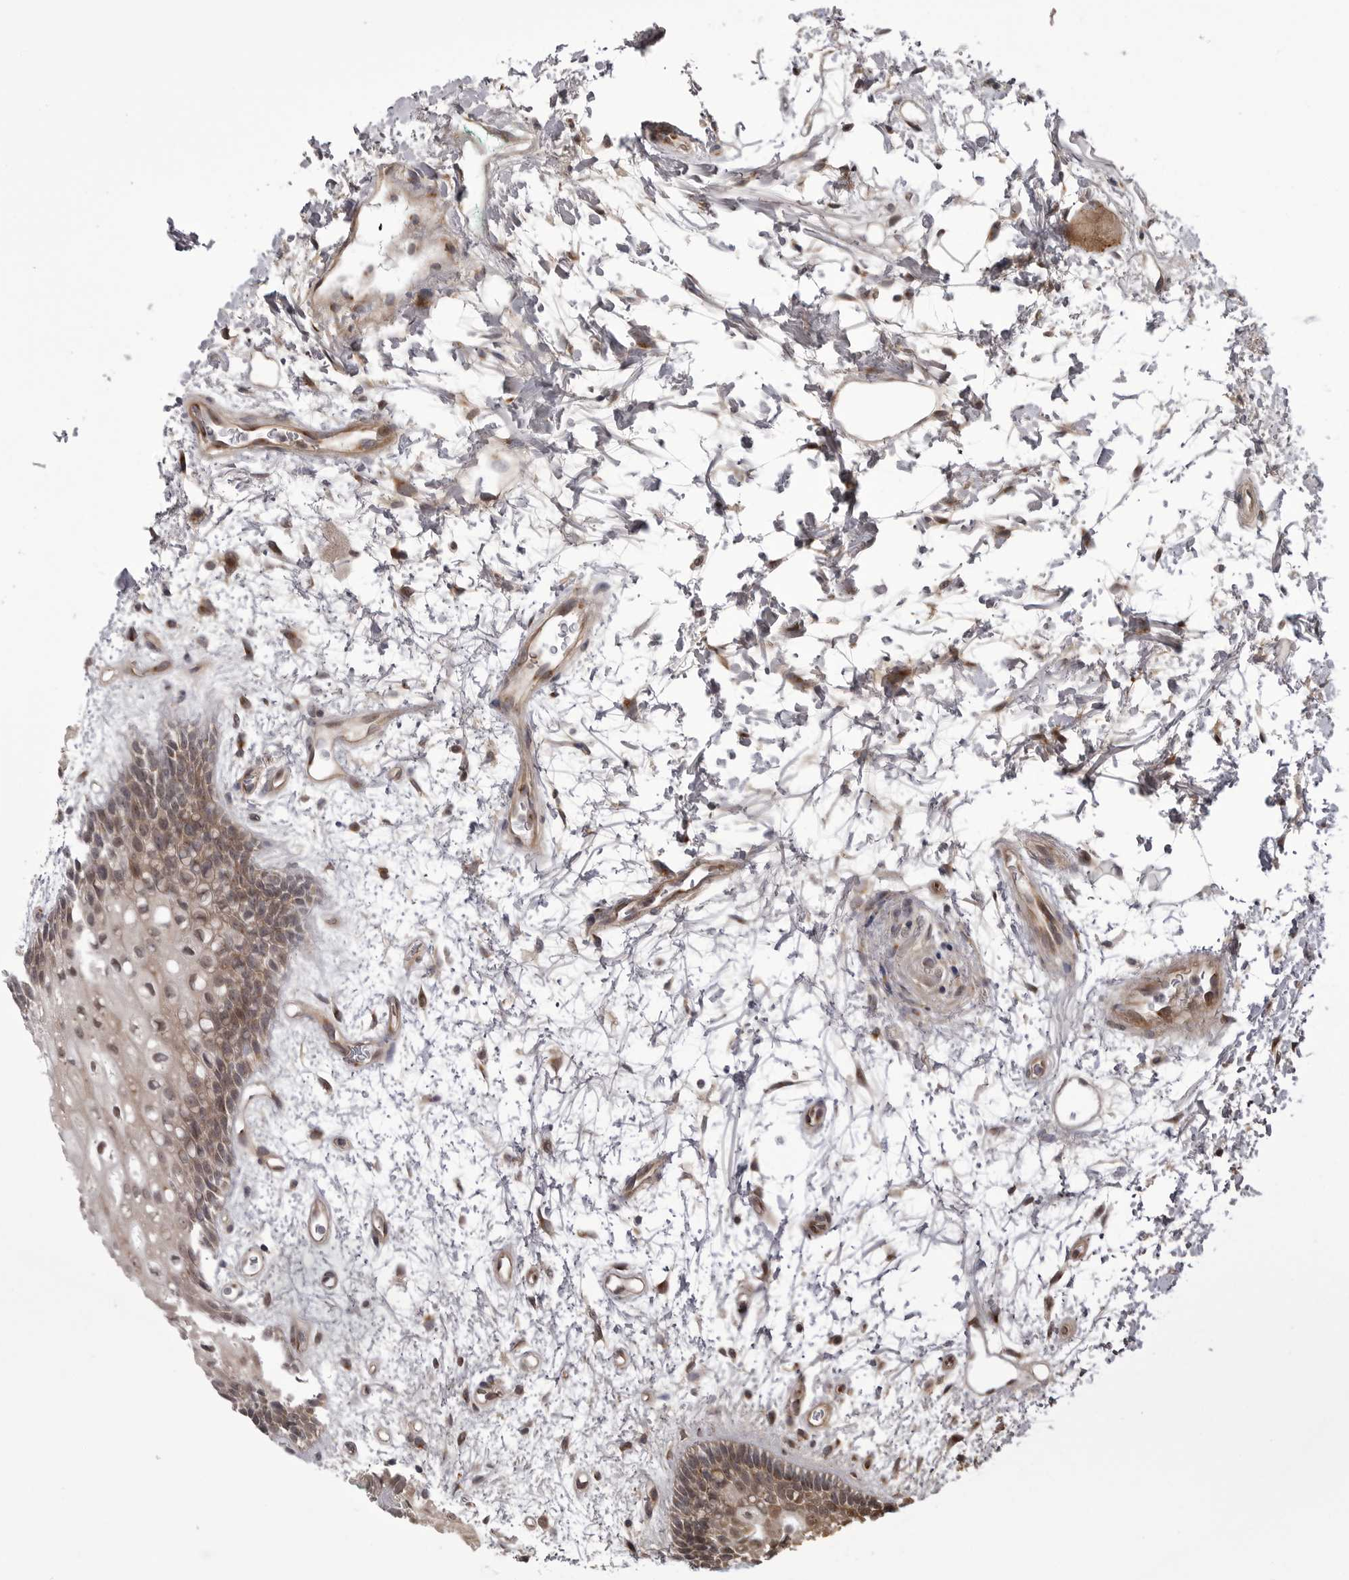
{"staining": {"intensity": "moderate", "quantity": ">75%", "location": "cytoplasmic/membranous,nuclear"}, "tissue": "oral mucosa", "cell_type": "Squamous epithelial cells", "image_type": "normal", "snomed": [{"axis": "morphology", "description": "Normal tissue, NOS"}, {"axis": "topography", "description": "Skeletal muscle"}, {"axis": "topography", "description": "Oral tissue"}, {"axis": "topography", "description": "Peripheral nerve tissue"}], "caption": "Moderate cytoplasmic/membranous,nuclear staining is present in approximately >75% of squamous epithelial cells in benign oral mucosa. The staining is performed using DAB (3,3'-diaminobenzidine) brown chromogen to label protein expression. The nuclei are counter-stained blue using hematoxylin.", "gene": "PDCL", "patient": {"sex": "female", "age": 84}}